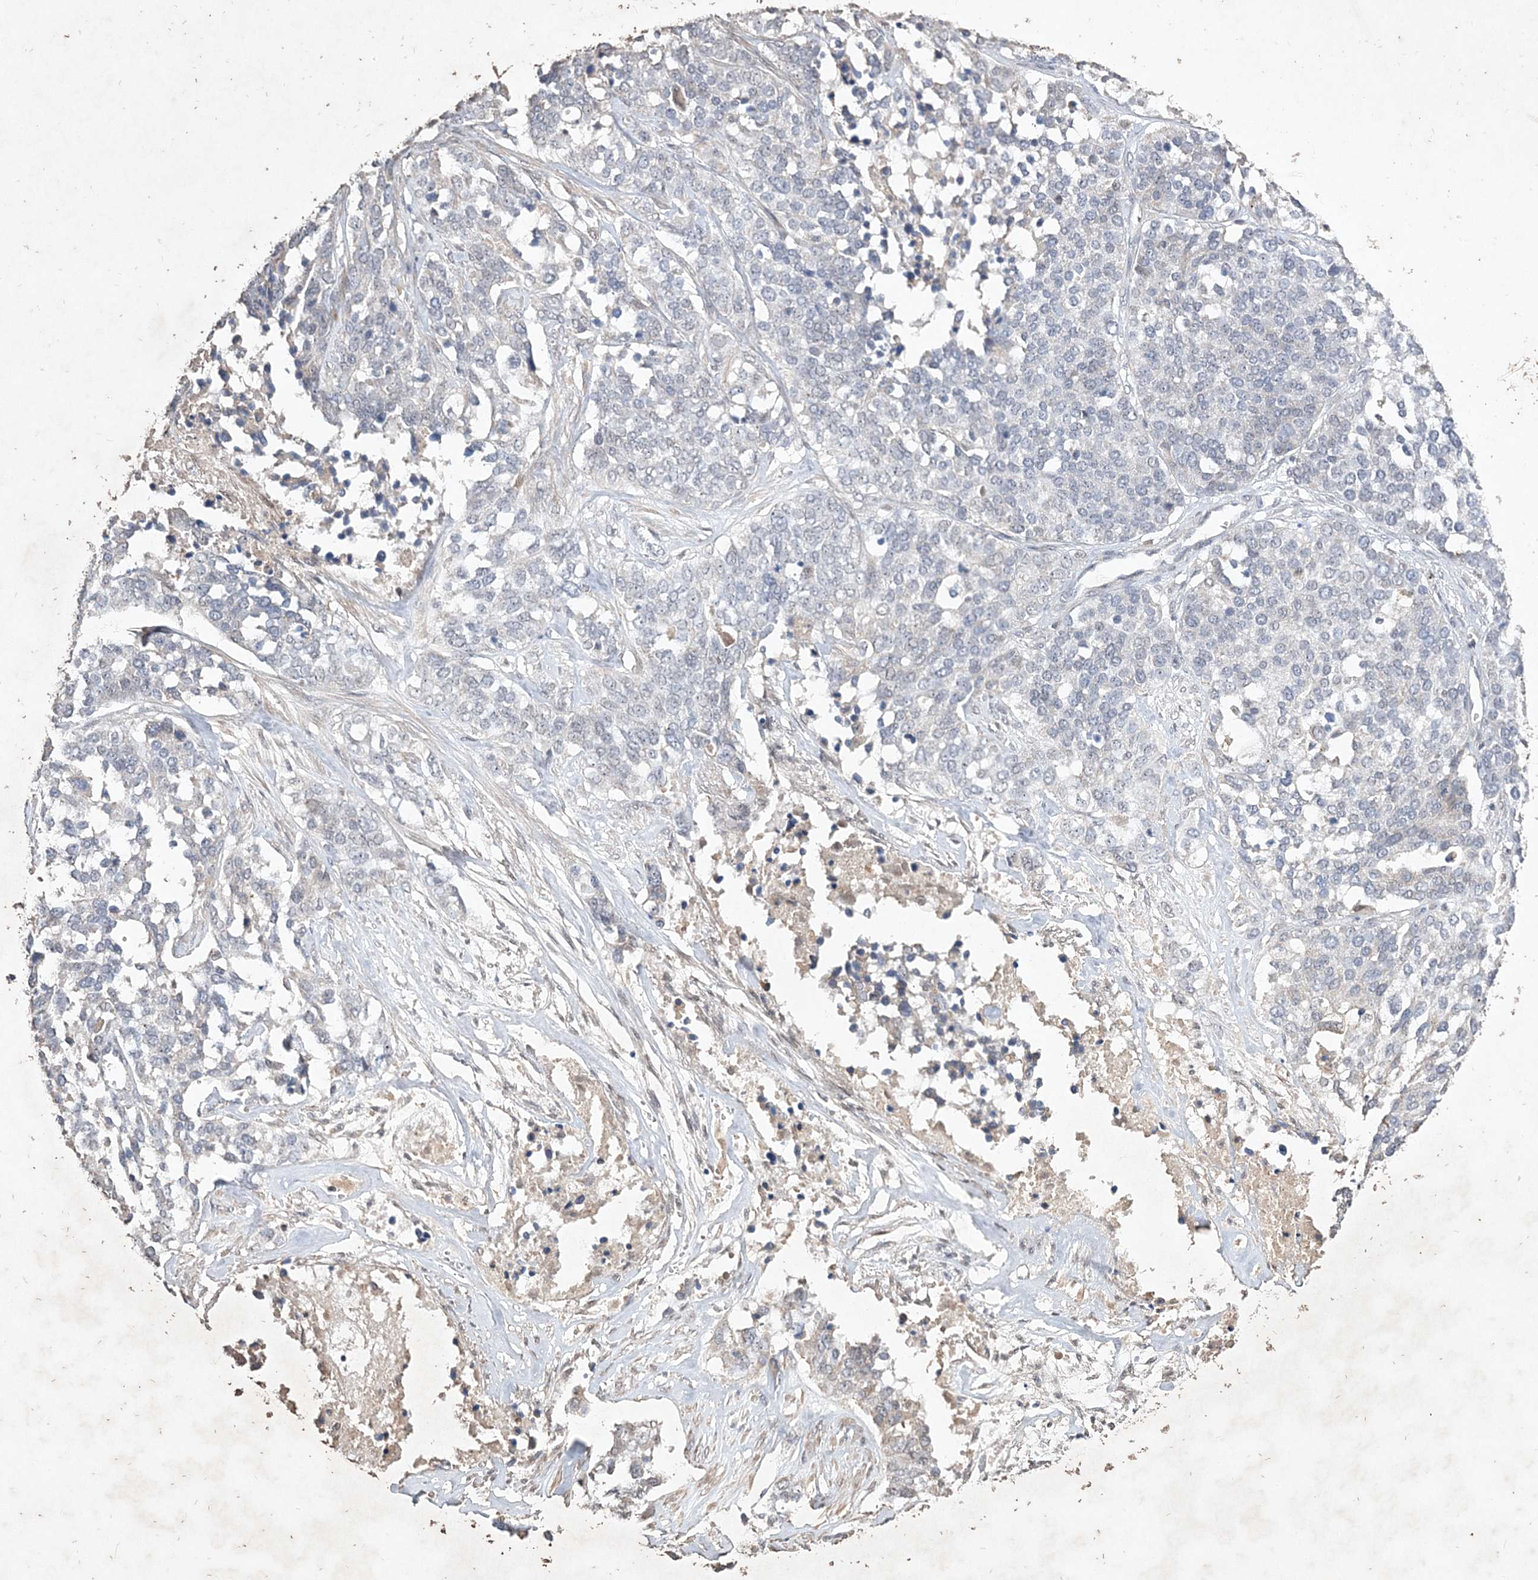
{"staining": {"intensity": "negative", "quantity": "none", "location": "none"}, "tissue": "ovarian cancer", "cell_type": "Tumor cells", "image_type": "cancer", "snomed": [{"axis": "morphology", "description": "Cystadenocarcinoma, serous, NOS"}, {"axis": "topography", "description": "Ovary"}], "caption": "DAB immunohistochemical staining of human ovarian cancer reveals no significant staining in tumor cells.", "gene": "C3orf38", "patient": {"sex": "female", "age": 44}}